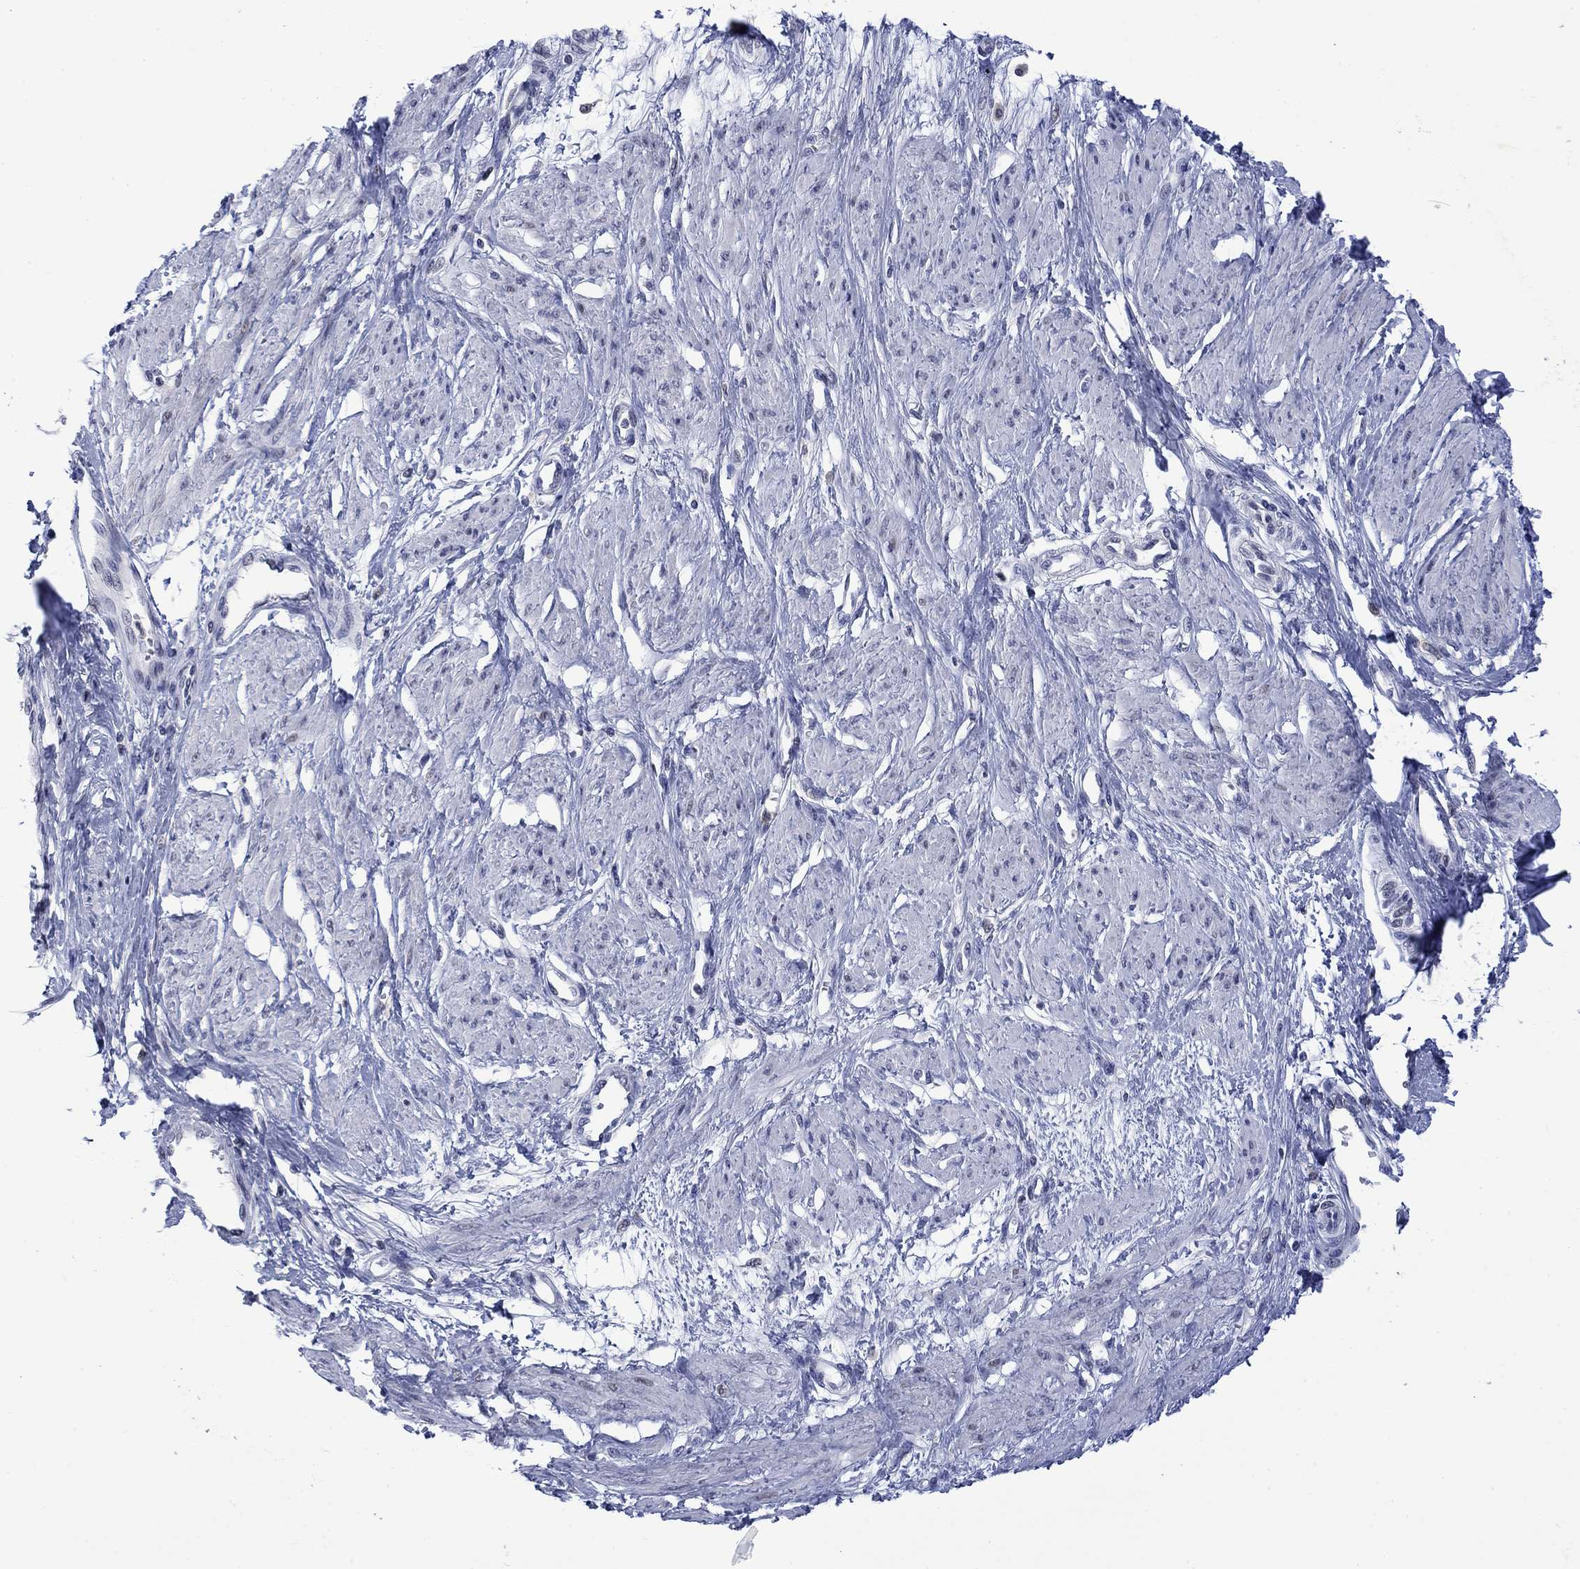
{"staining": {"intensity": "negative", "quantity": "none", "location": "none"}, "tissue": "smooth muscle", "cell_type": "Smooth muscle cells", "image_type": "normal", "snomed": [{"axis": "morphology", "description": "Normal tissue, NOS"}, {"axis": "topography", "description": "Smooth muscle"}, {"axis": "topography", "description": "Uterus"}], "caption": "A micrograph of smooth muscle stained for a protein shows no brown staining in smooth muscle cells. The staining was performed using DAB to visualize the protein expression in brown, while the nuclei were stained in blue with hematoxylin (Magnification: 20x).", "gene": "AGL", "patient": {"sex": "female", "age": 39}}